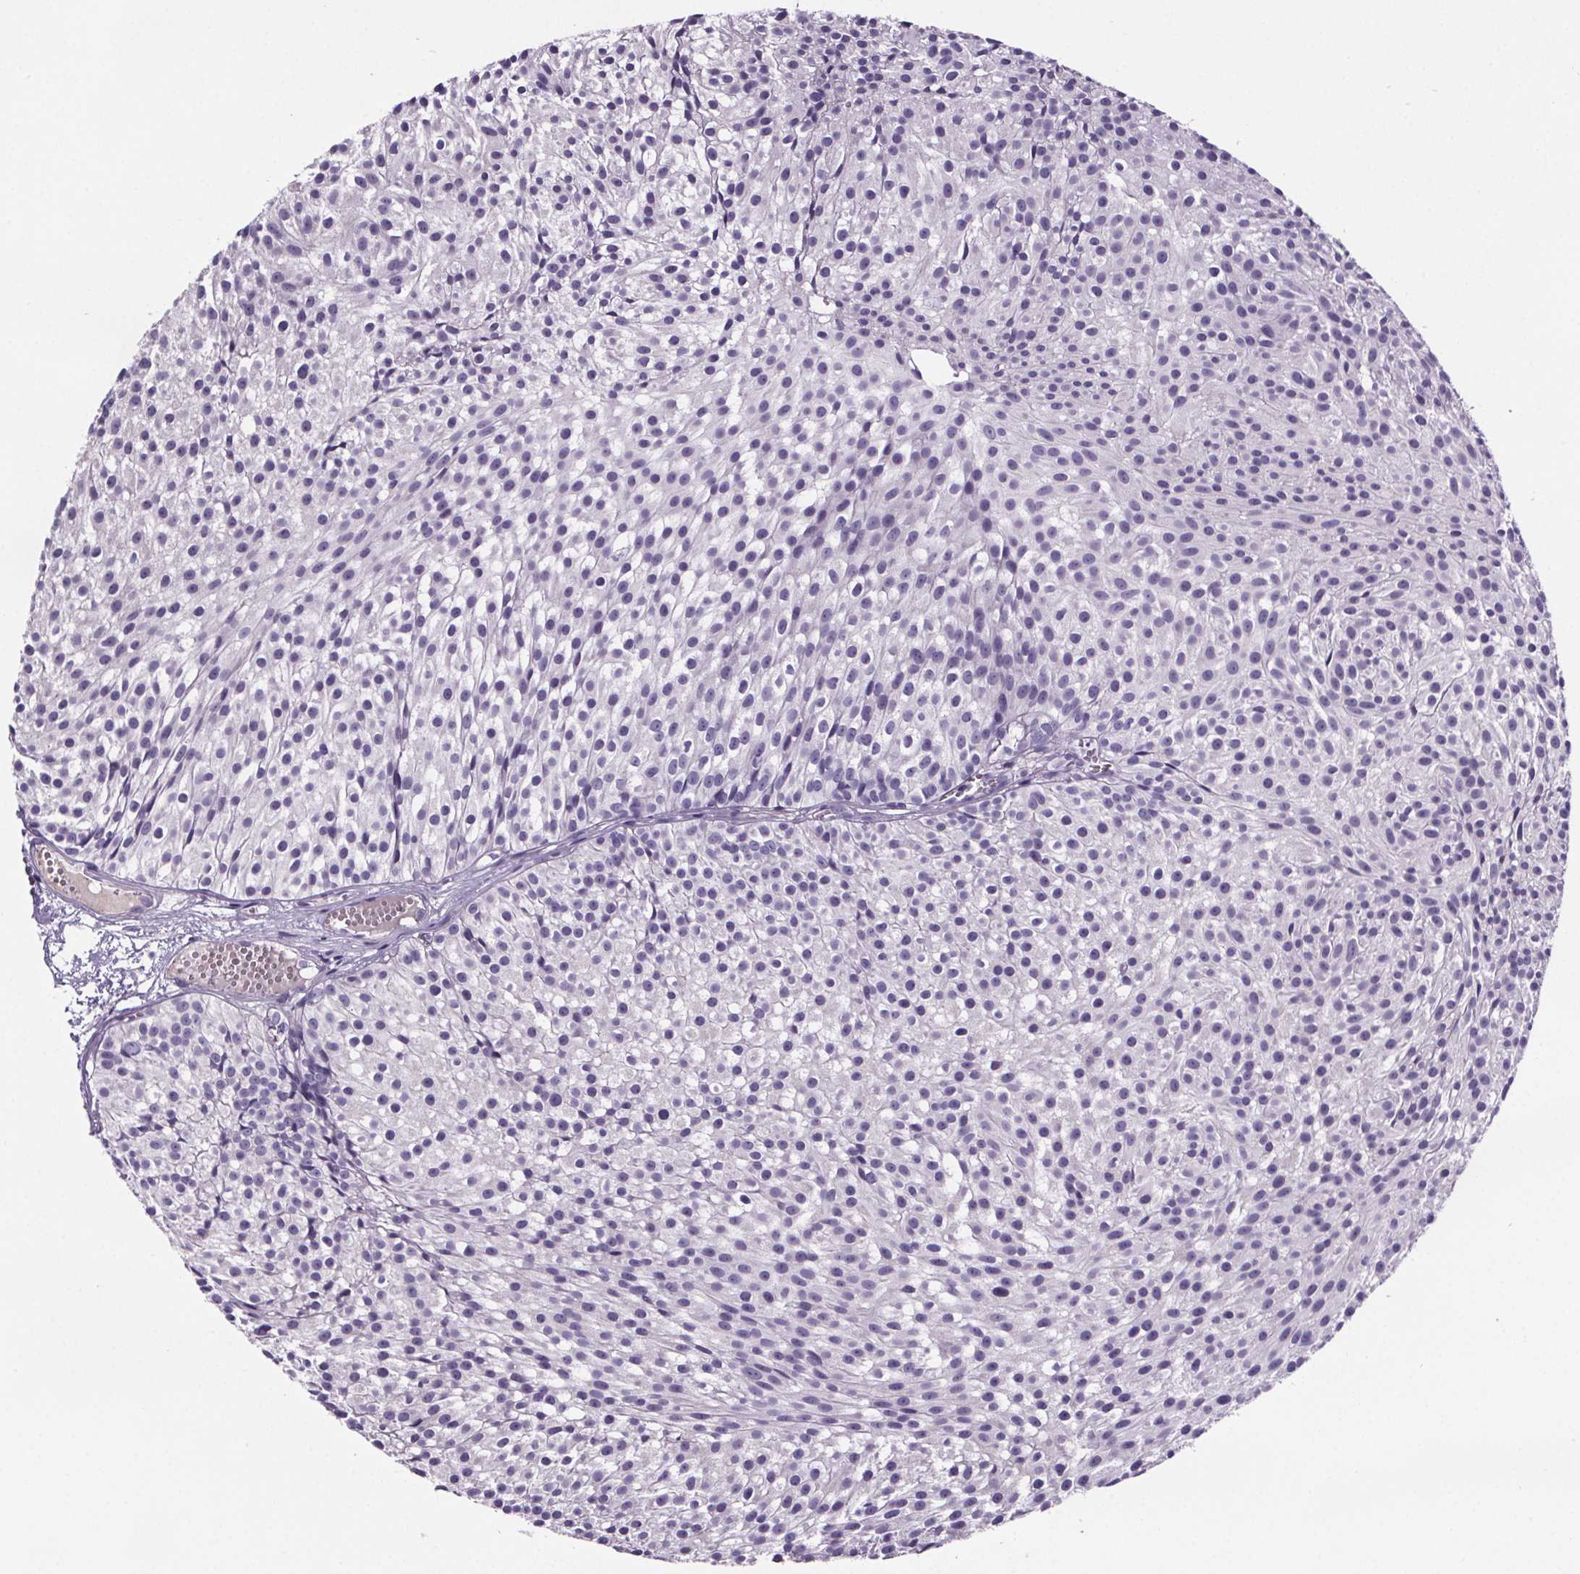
{"staining": {"intensity": "negative", "quantity": "none", "location": "none"}, "tissue": "urothelial cancer", "cell_type": "Tumor cells", "image_type": "cancer", "snomed": [{"axis": "morphology", "description": "Urothelial carcinoma, Low grade"}, {"axis": "topography", "description": "Urinary bladder"}], "caption": "Photomicrograph shows no significant protein positivity in tumor cells of urothelial cancer. (DAB IHC with hematoxylin counter stain).", "gene": "CUBN", "patient": {"sex": "male", "age": 63}}